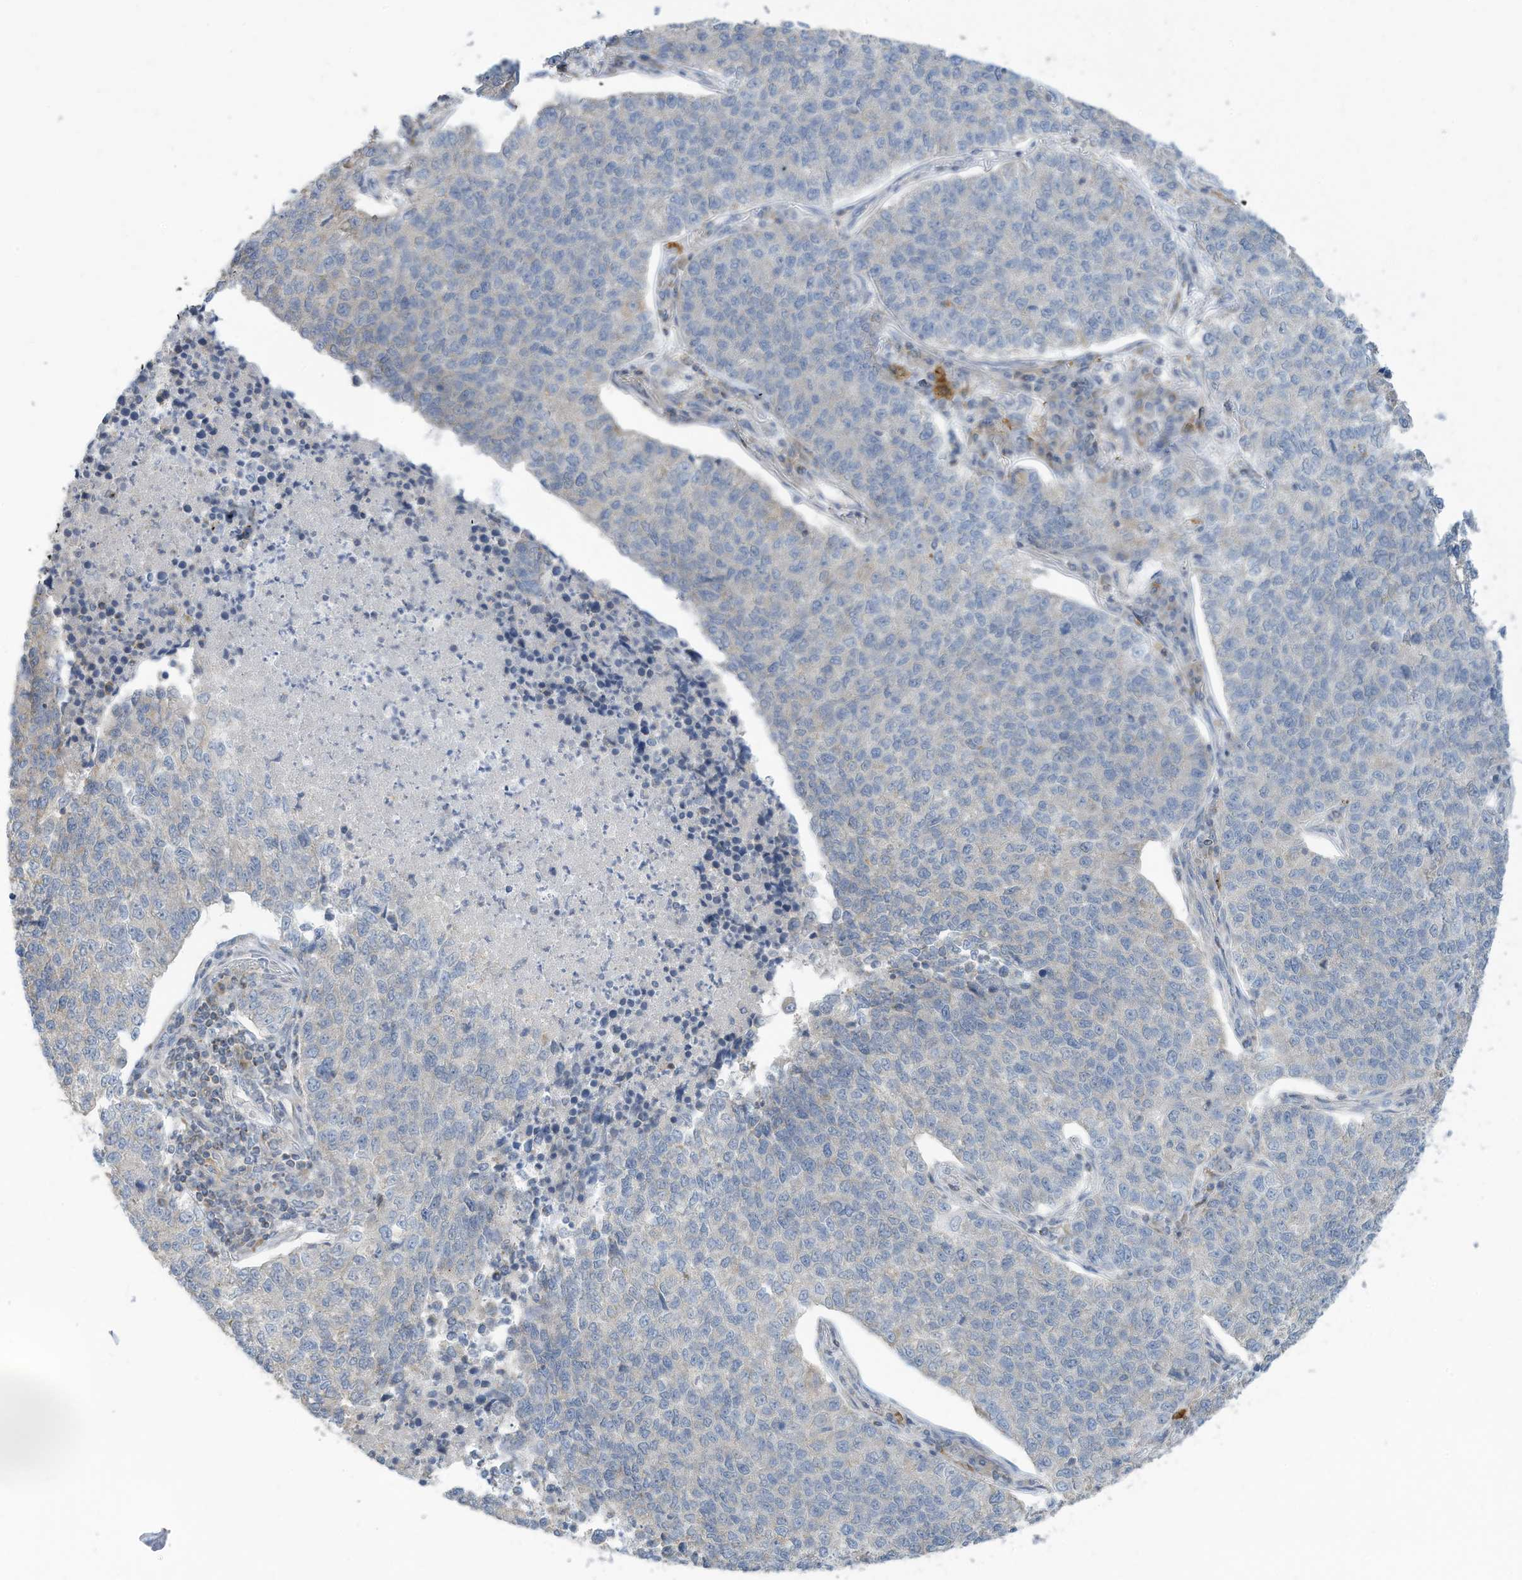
{"staining": {"intensity": "negative", "quantity": "none", "location": "none"}, "tissue": "lung cancer", "cell_type": "Tumor cells", "image_type": "cancer", "snomed": [{"axis": "morphology", "description": "Adenocarcinoma, NOS"}, {"axis": "topography", "description": "Lung"}], "caption": "Histopathology image shows no significant protein positivity in tumor cells of lung cancer. (IHC, brightfield microscopy, high magnification).", "gene": "GTPBP2", "patient": {"sex": "male", "age": 49}}